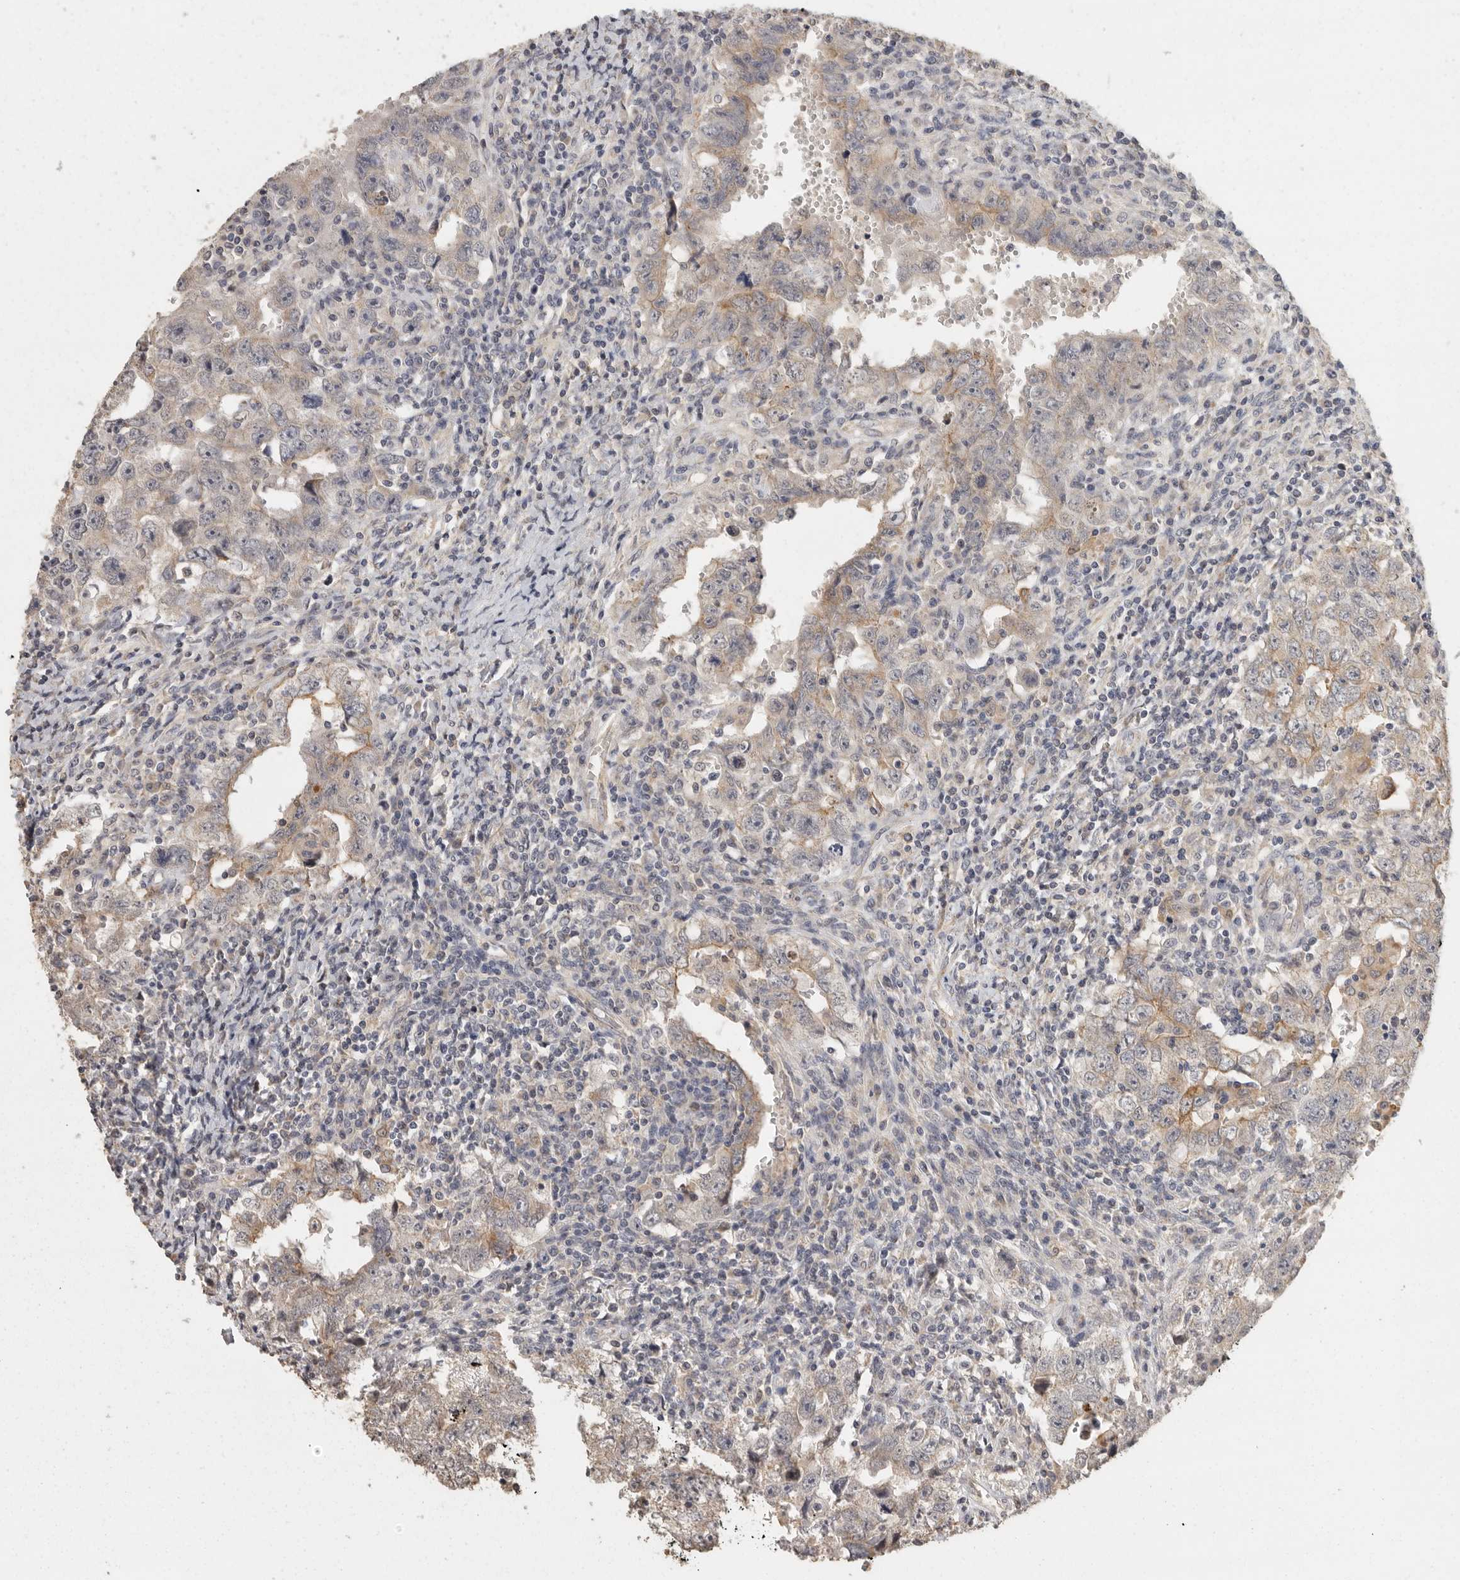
{"staining": {"intensity": "weak", "quantity": "25%-75%", "location": "cytoplasmic/membranous"}, "tissue": "testis cancer", "cell_type": "Tumor cells", "image_type": "cancer", "snomed": [{"axis": "morphology", "description": "Carcinoma, Embryonal, NOS"}, {"axis": "topography", "description": "Testis"}], "caption": "Protein staining of embryonal carcinoma (testis) tissue shows weak cytoplasmic/membranous positivity in approximately 25%-75% of tumor cells.", "gene": "BAIAP2", "patient": {"sex": "male", "age": 26}}